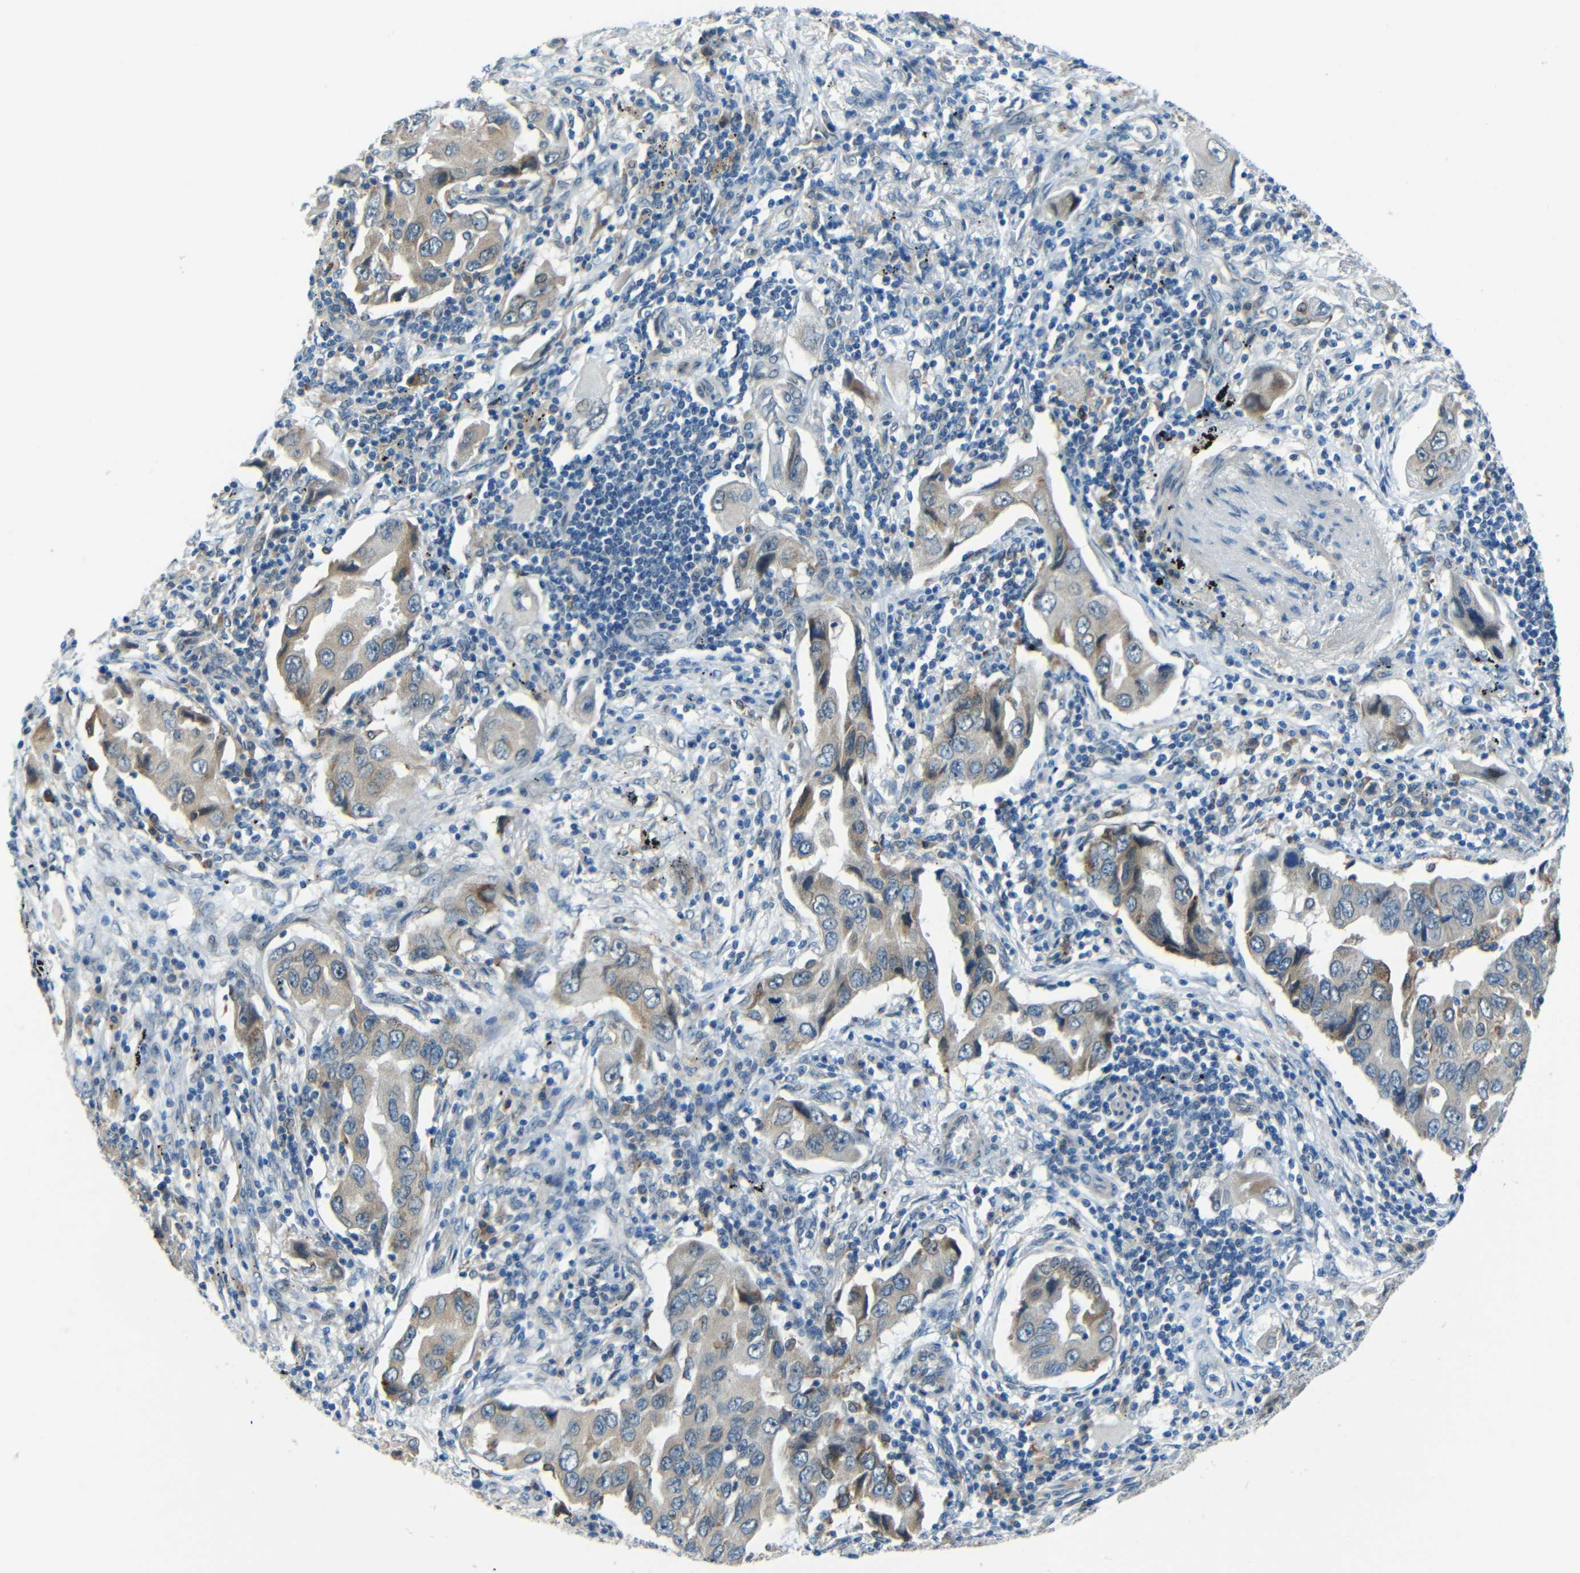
{"staining": {"intensity": "weak", "quantity": ">75%", "location": "cytoplasmic/membranous"}, "tissue": "lung cancer", "cell_type": "Tumor cells", "image_type": "cancer", "snomed": [{"axis": "morphology", "description": "Adenocarcinoma, NOS"}, {"axis": "topography", "description": "Lung"}], "caption": "The photomicrograph reveals a brown stain indicating the presence of a protein in the cytoplasmic/membranous of tumor cells in lung adenocarcinoma. Using DAB (3,3'-diaminobenzidine) (brown) and hematoxylin (blue) stains, captured at high magnification using brightfield microscopy.", "gene": "ANKRD22", "patient": {"sex": "female", "age": 65}}